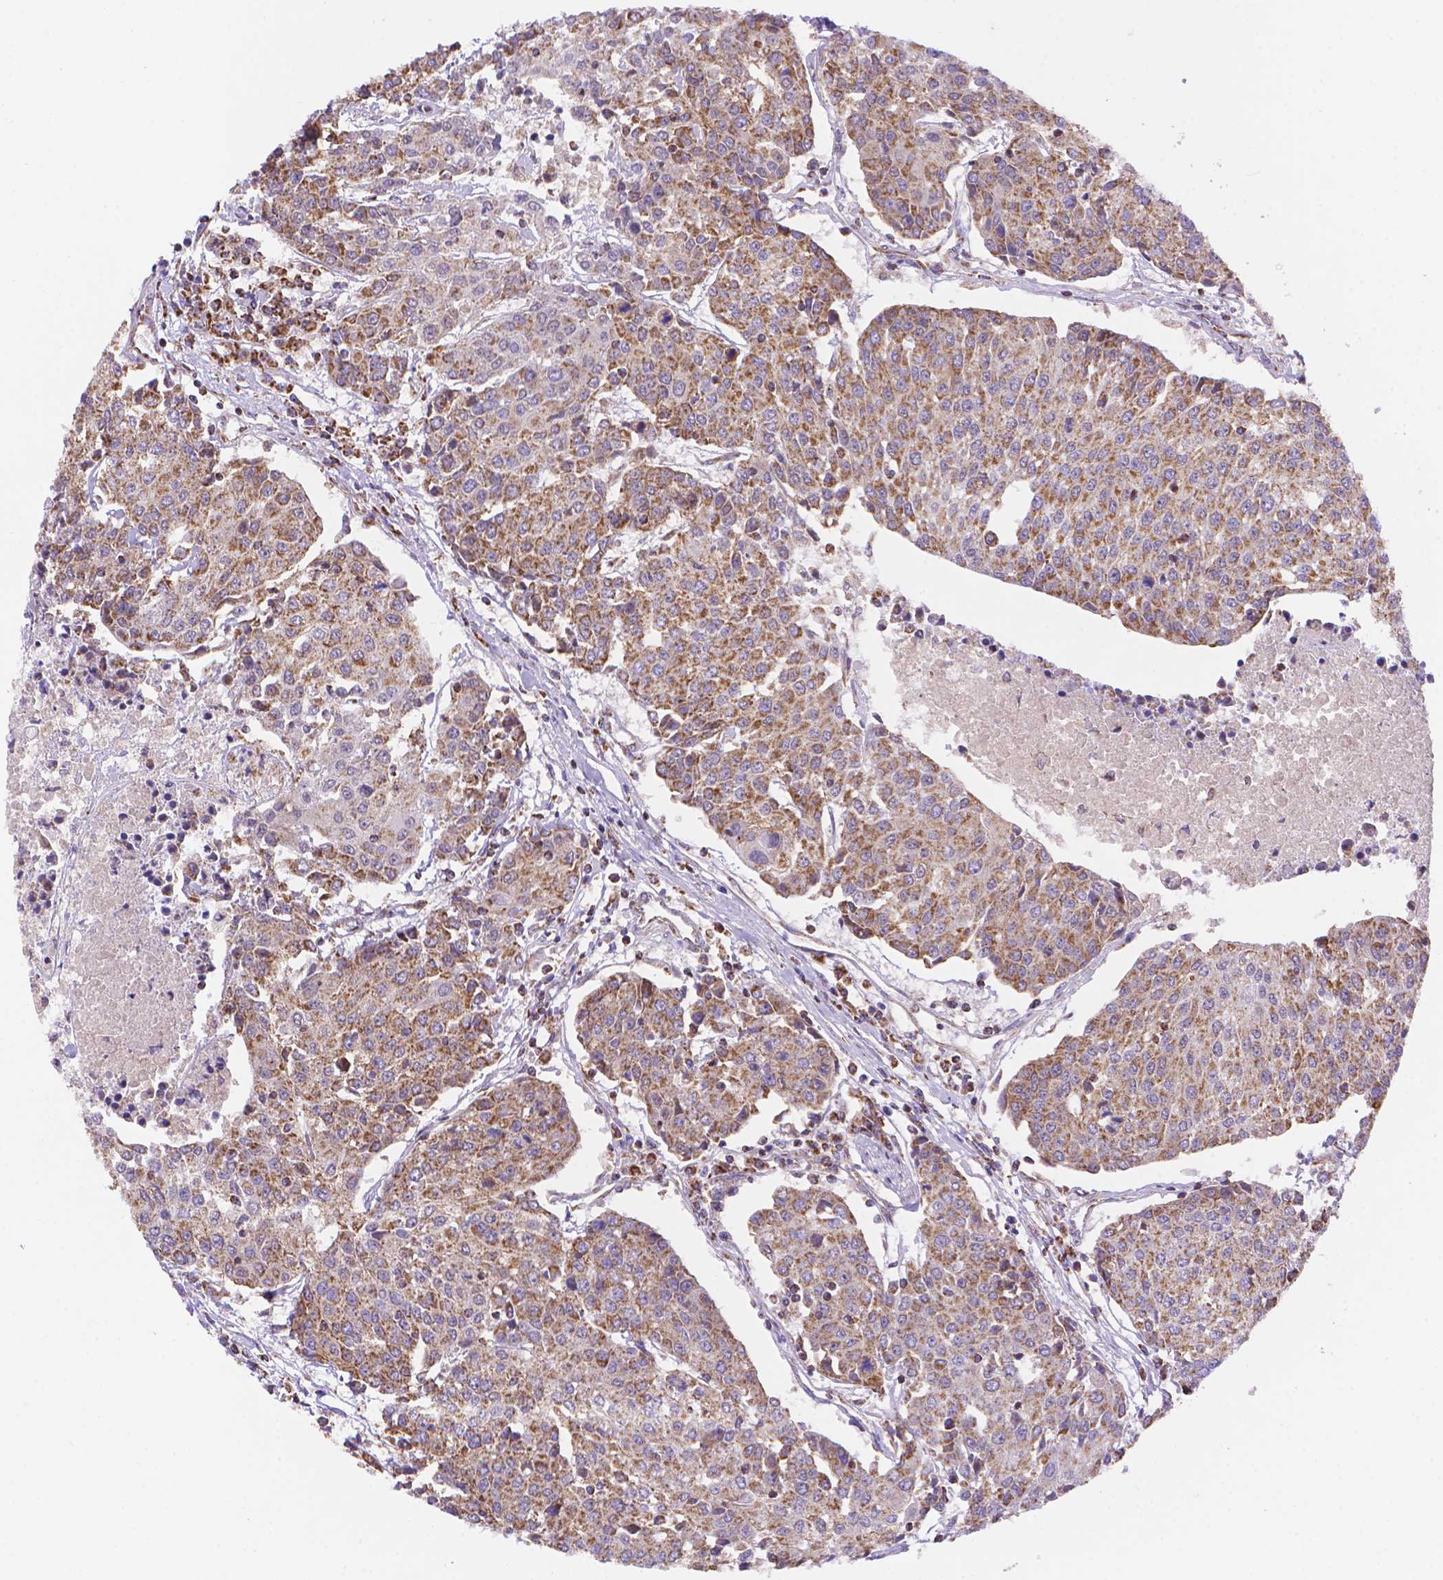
{"staining": {"intensity": "moderate", "quantity": ">75%", "location": "cytoplasmic/membranous"}, "tissue": "urothelial cancer", "cell_type": "Tumor cells", "image_type": "cancer", "snomed": [{"axis": "morphology", "description": "Urothelial carcinoma, High grade"}, {"axis": "topography", "description": "Urinary bladder"}], "caption": "This is an image of immunohistochemistry staining of urothelial cancer, which shows moderate staining in the cytoplasmic/membranous of tumor cells.", "gene": "CYYR1", "patient": {"sex": "female", "age": 85}}